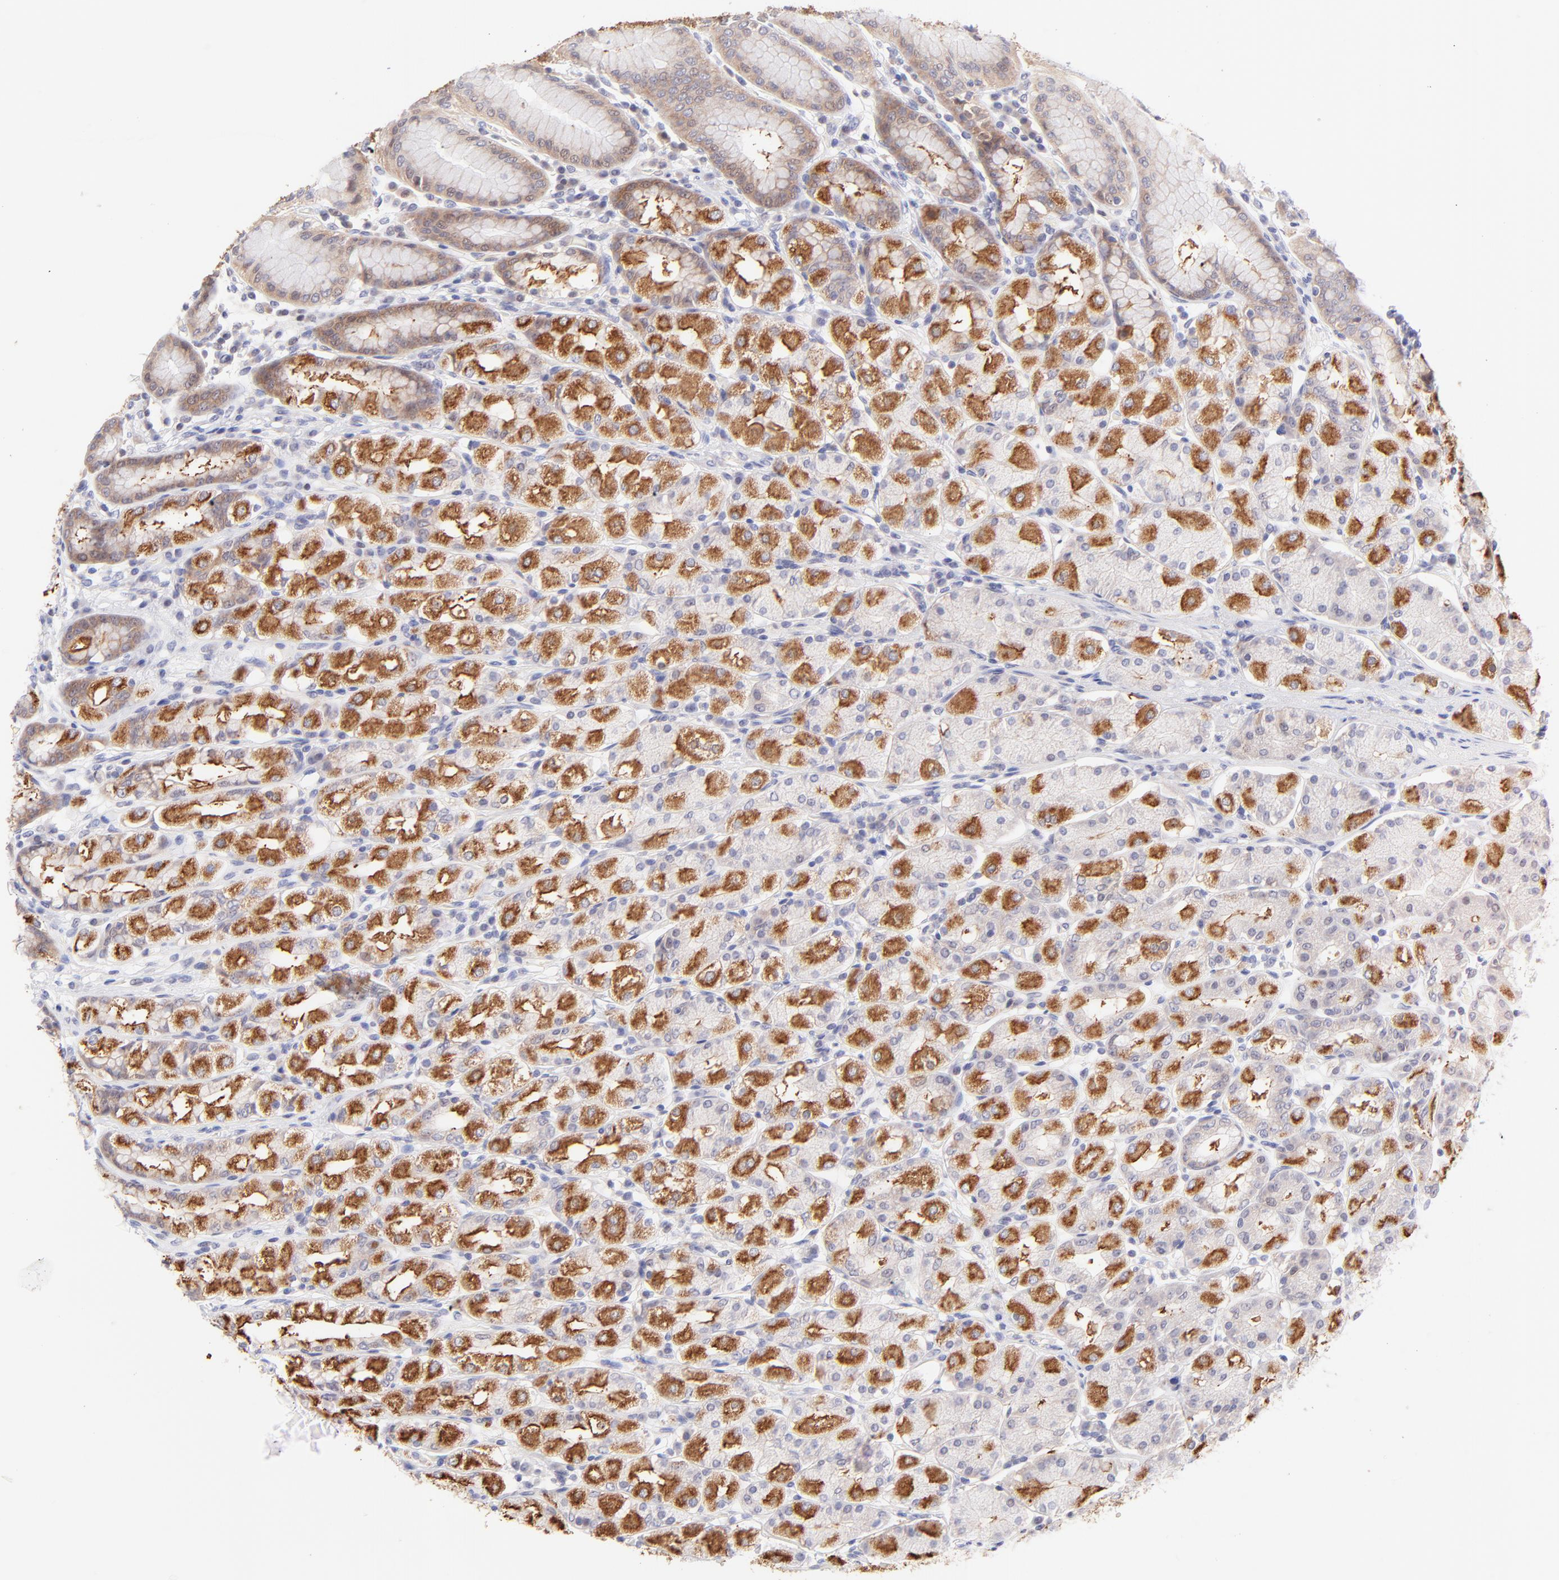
{"staining": {"intensity": "strong", "quantity": "25%-75%", "location": "cytoplasmic/membranous"}, "tissue": "stomach", "cell_type": "Glandular cells", "image_type": "normal", "snomed": [{"axis": "morphology", "description": "Normal tissue, NOS"}, {"axis": "topography", "description": "Stomach, upper"}], "caption": "Protein staining of unremarkable stomach exhibits strong cytoplasmic/membranous expression in approximately 25%-75% of glandular cells. Nuclei are stained in blue.", "gene": "PBDC1", "patient": {"sex": "male", "age": 68}}